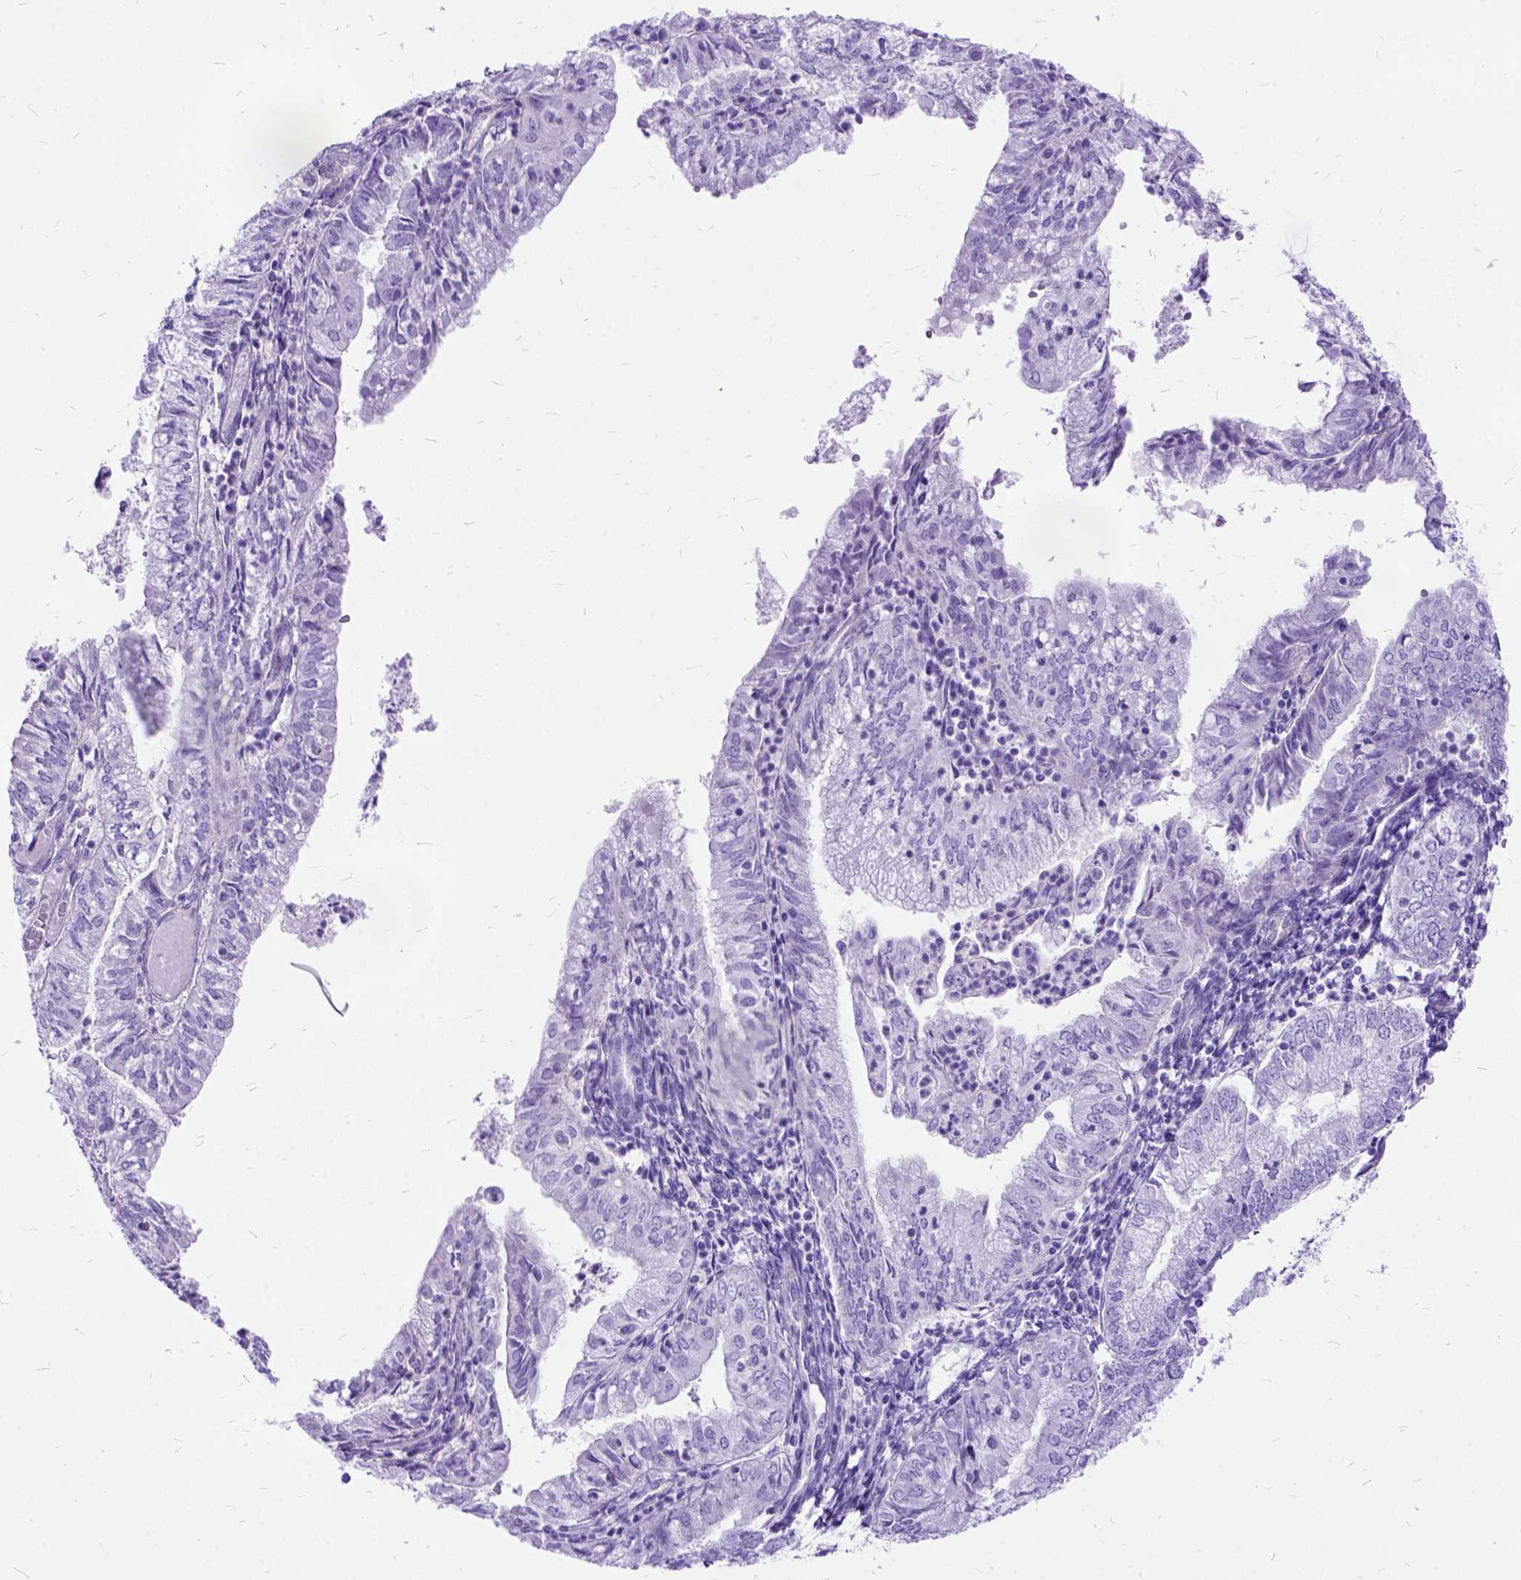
{"staining": {"intensity": "negative", "quantity": "none", "location": "none"}, "tissue": "endometrial cancer", "cell_type": "Tumor cells", "image_type": "cancer", "snomed": [{"axis": "morphology", "description": "Adenocarcinoma, NOS"}, {"axis": "topography", "description": "Endometrium"}], "caption": "DAB immunohistochemical staining of human endometrial adenocarcinoma demonstrates no significant expression in tumor cells.", "gene": "ARL9", "patient": {"sex": "female", "age": 55}}